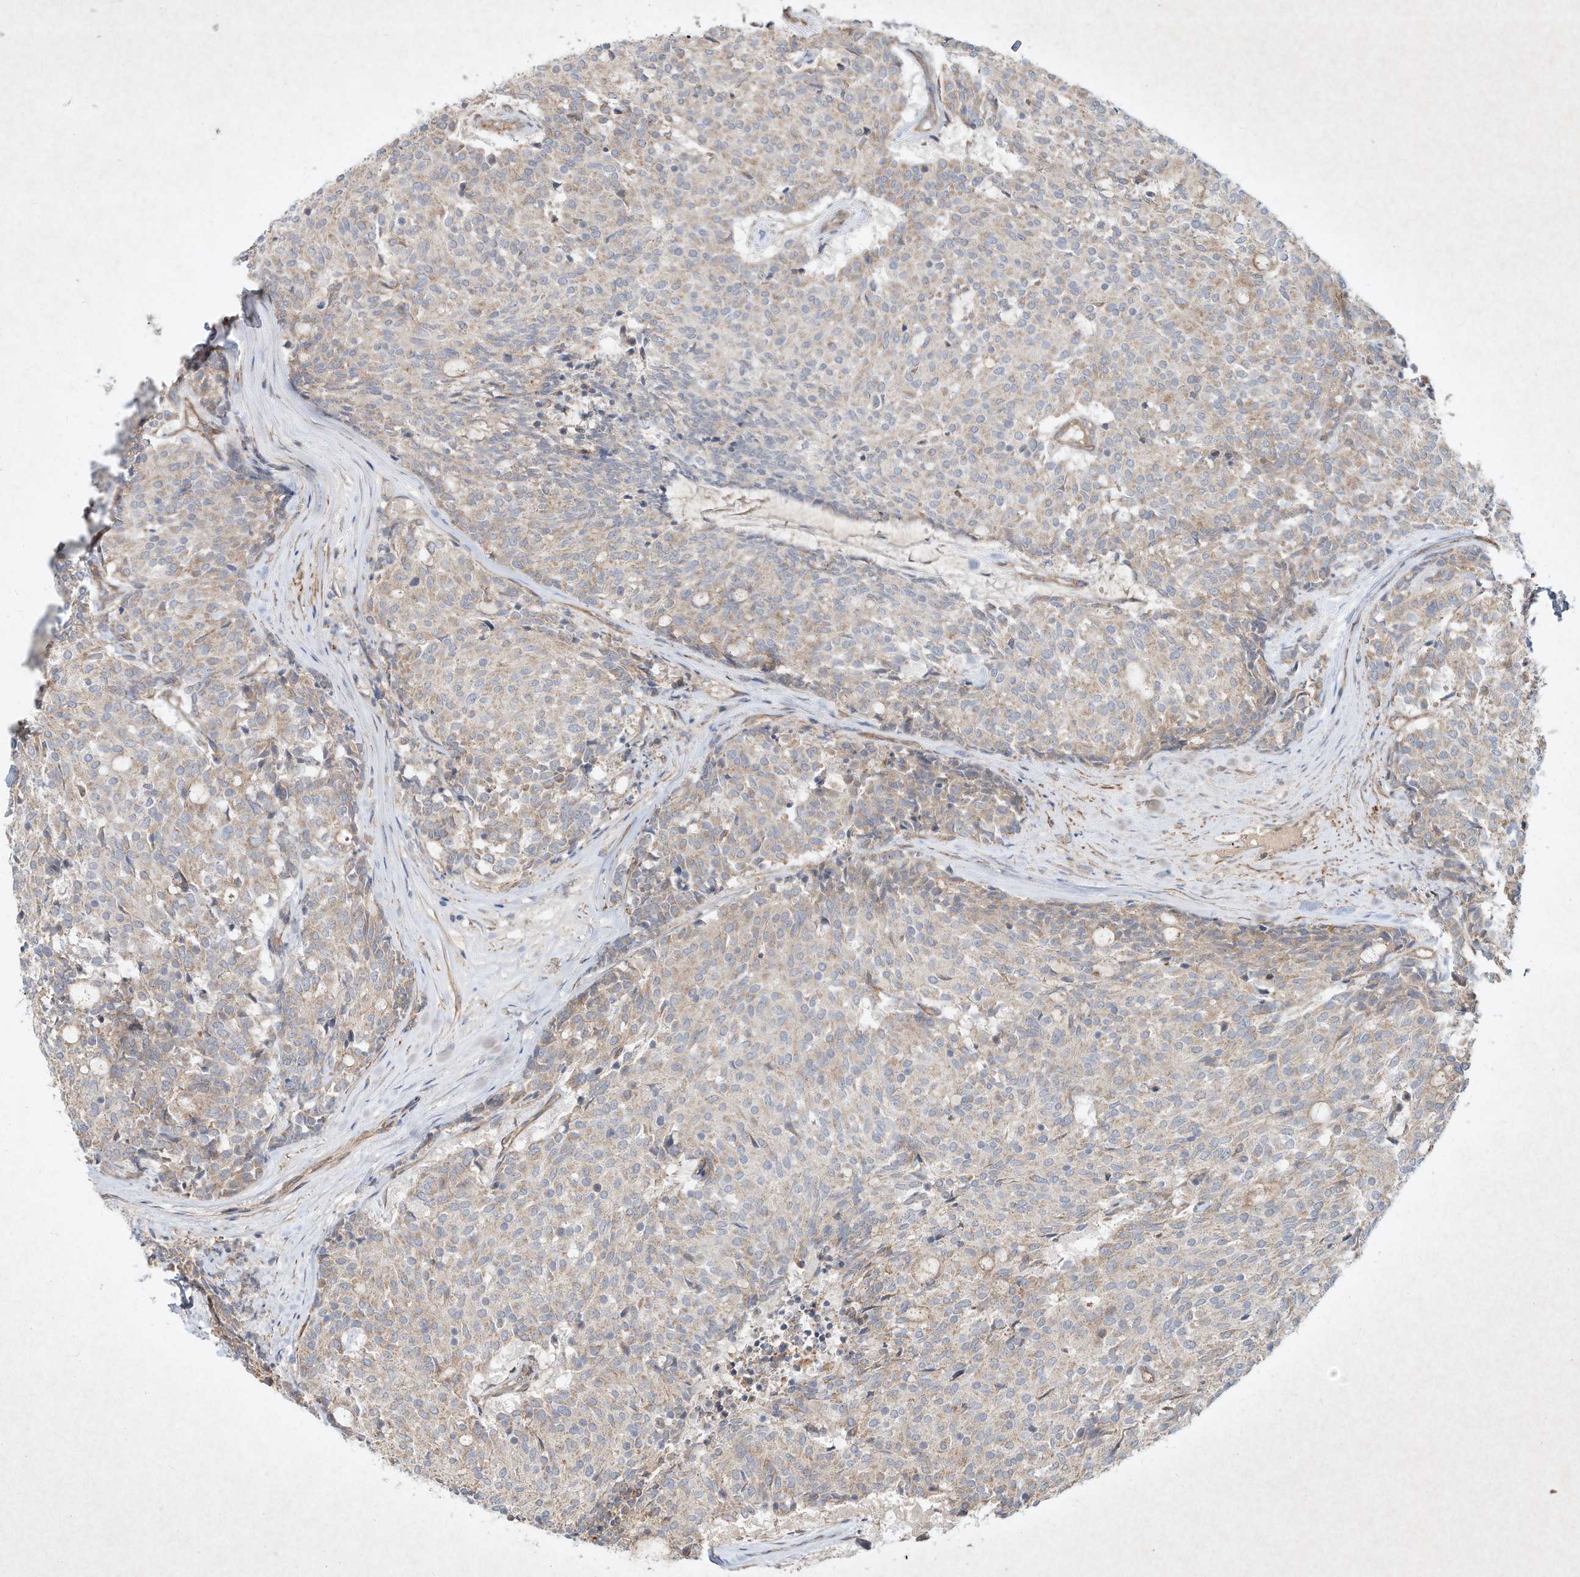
{"staining": {"intensity": "negative", "quantity": "none", "location": "none"}, "tissue": "carcinoid", "cell_type": "Tumor cells", "image_type": "cancer", "snomed": [{"axis": "morphology", "description": "Carcinoid, malignant, NOS"}, {"axis": "topography", "description": "Pancreas"}], "caption": "Tumor cells are negative for brown protein staining in malignant carcinoid.", "gene": "HTR5A", "patient": {"sex": "female", "age": 54}}